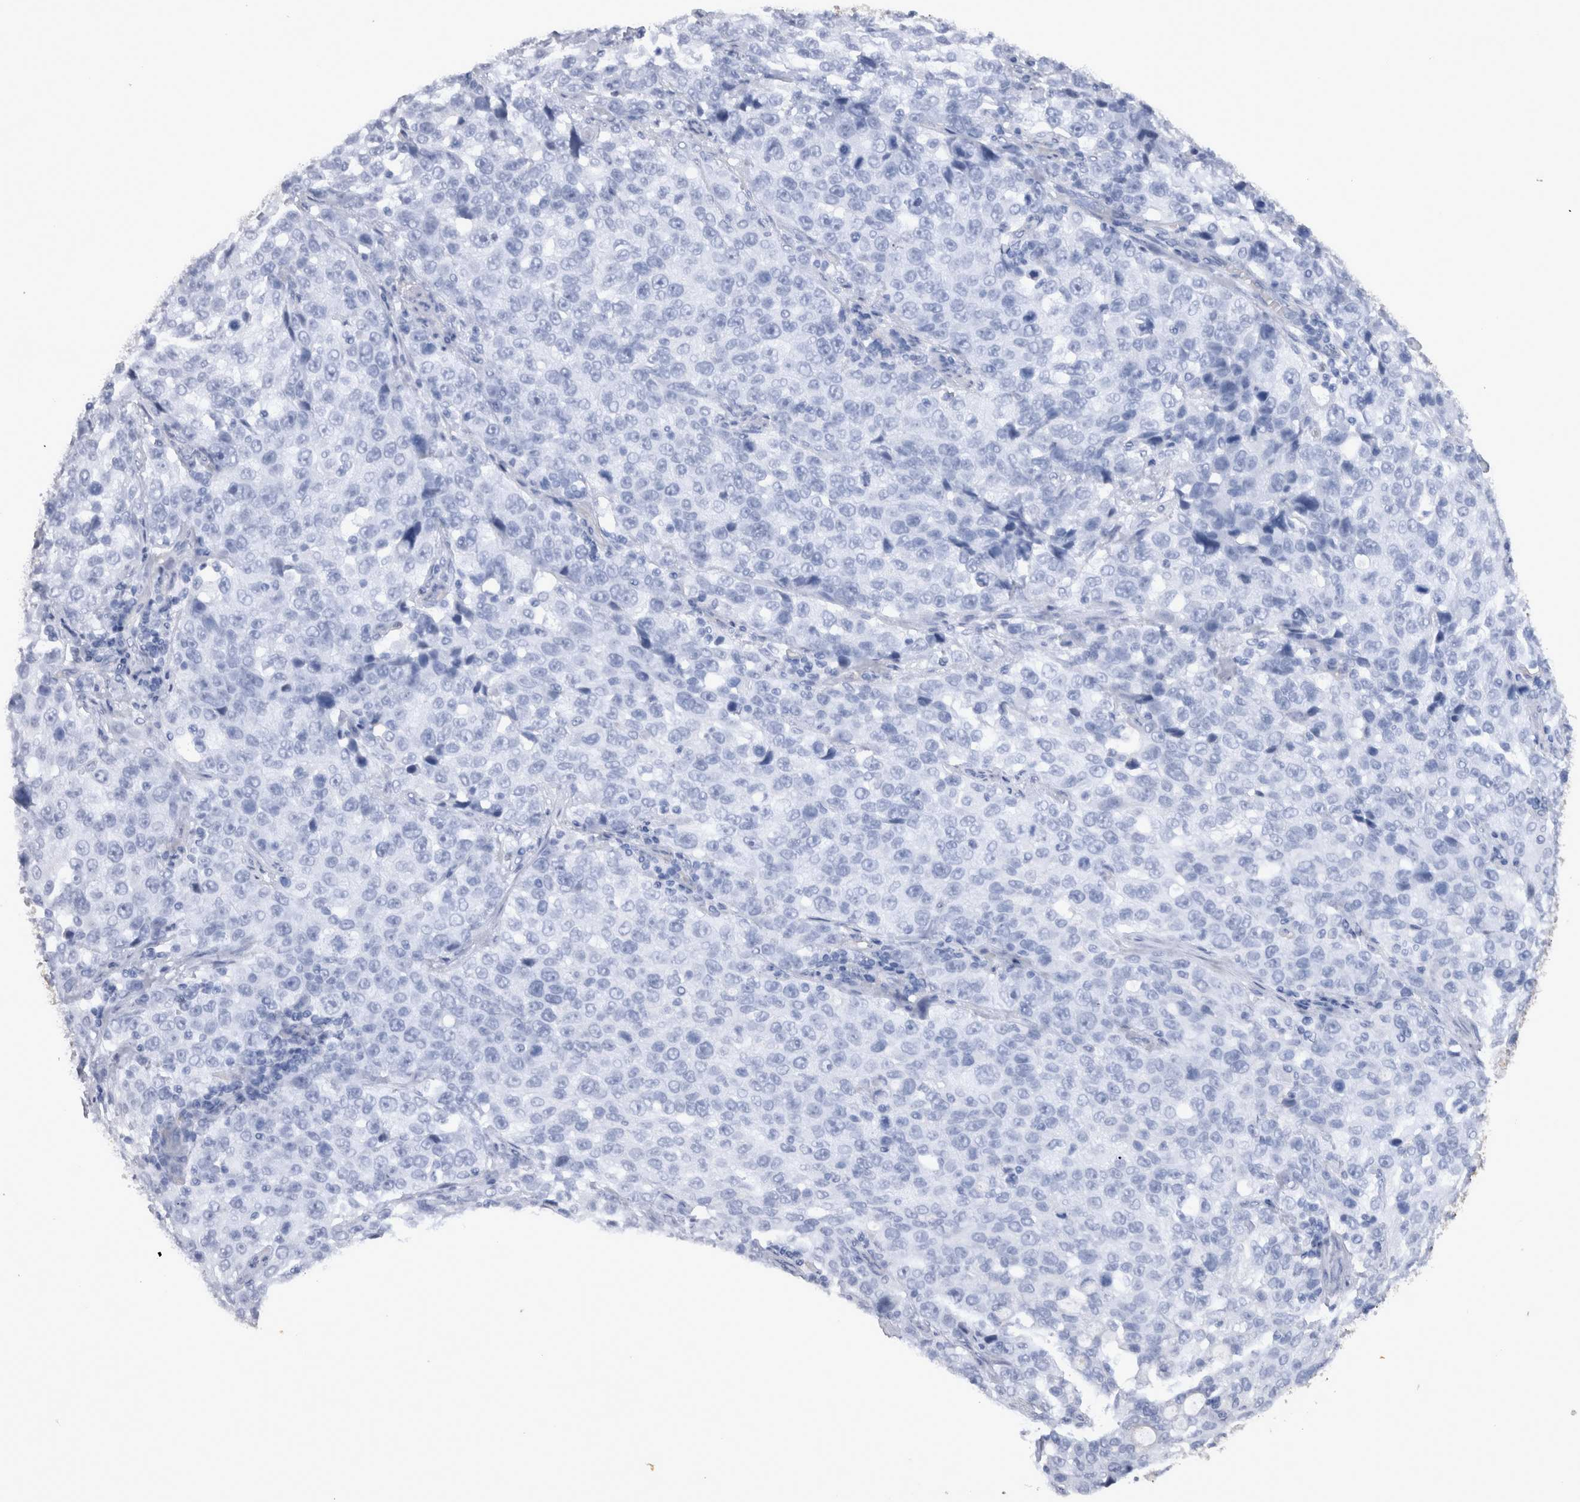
{"staining": {"intensity": "negative", "quantity": "none", "location": "none"}, "tissue": "stomach cancer", "cell_type": "Tumor cells", "image_type": "cancer", "snomed": [{"axis": "morphology", "description": "Normal tissue, NOS"}, {"axis": "morphology", "description": "Adenocarcinoma, NOS"}, {"axis": "topography", "description": "Stomach"}], "caption": "The immunohistochemistry histopathology image has no significant positivity in tumor cells of stomach cancer tissue.", "gene": "IL17RC", "patient": {"sex": "male", "age": 48}}